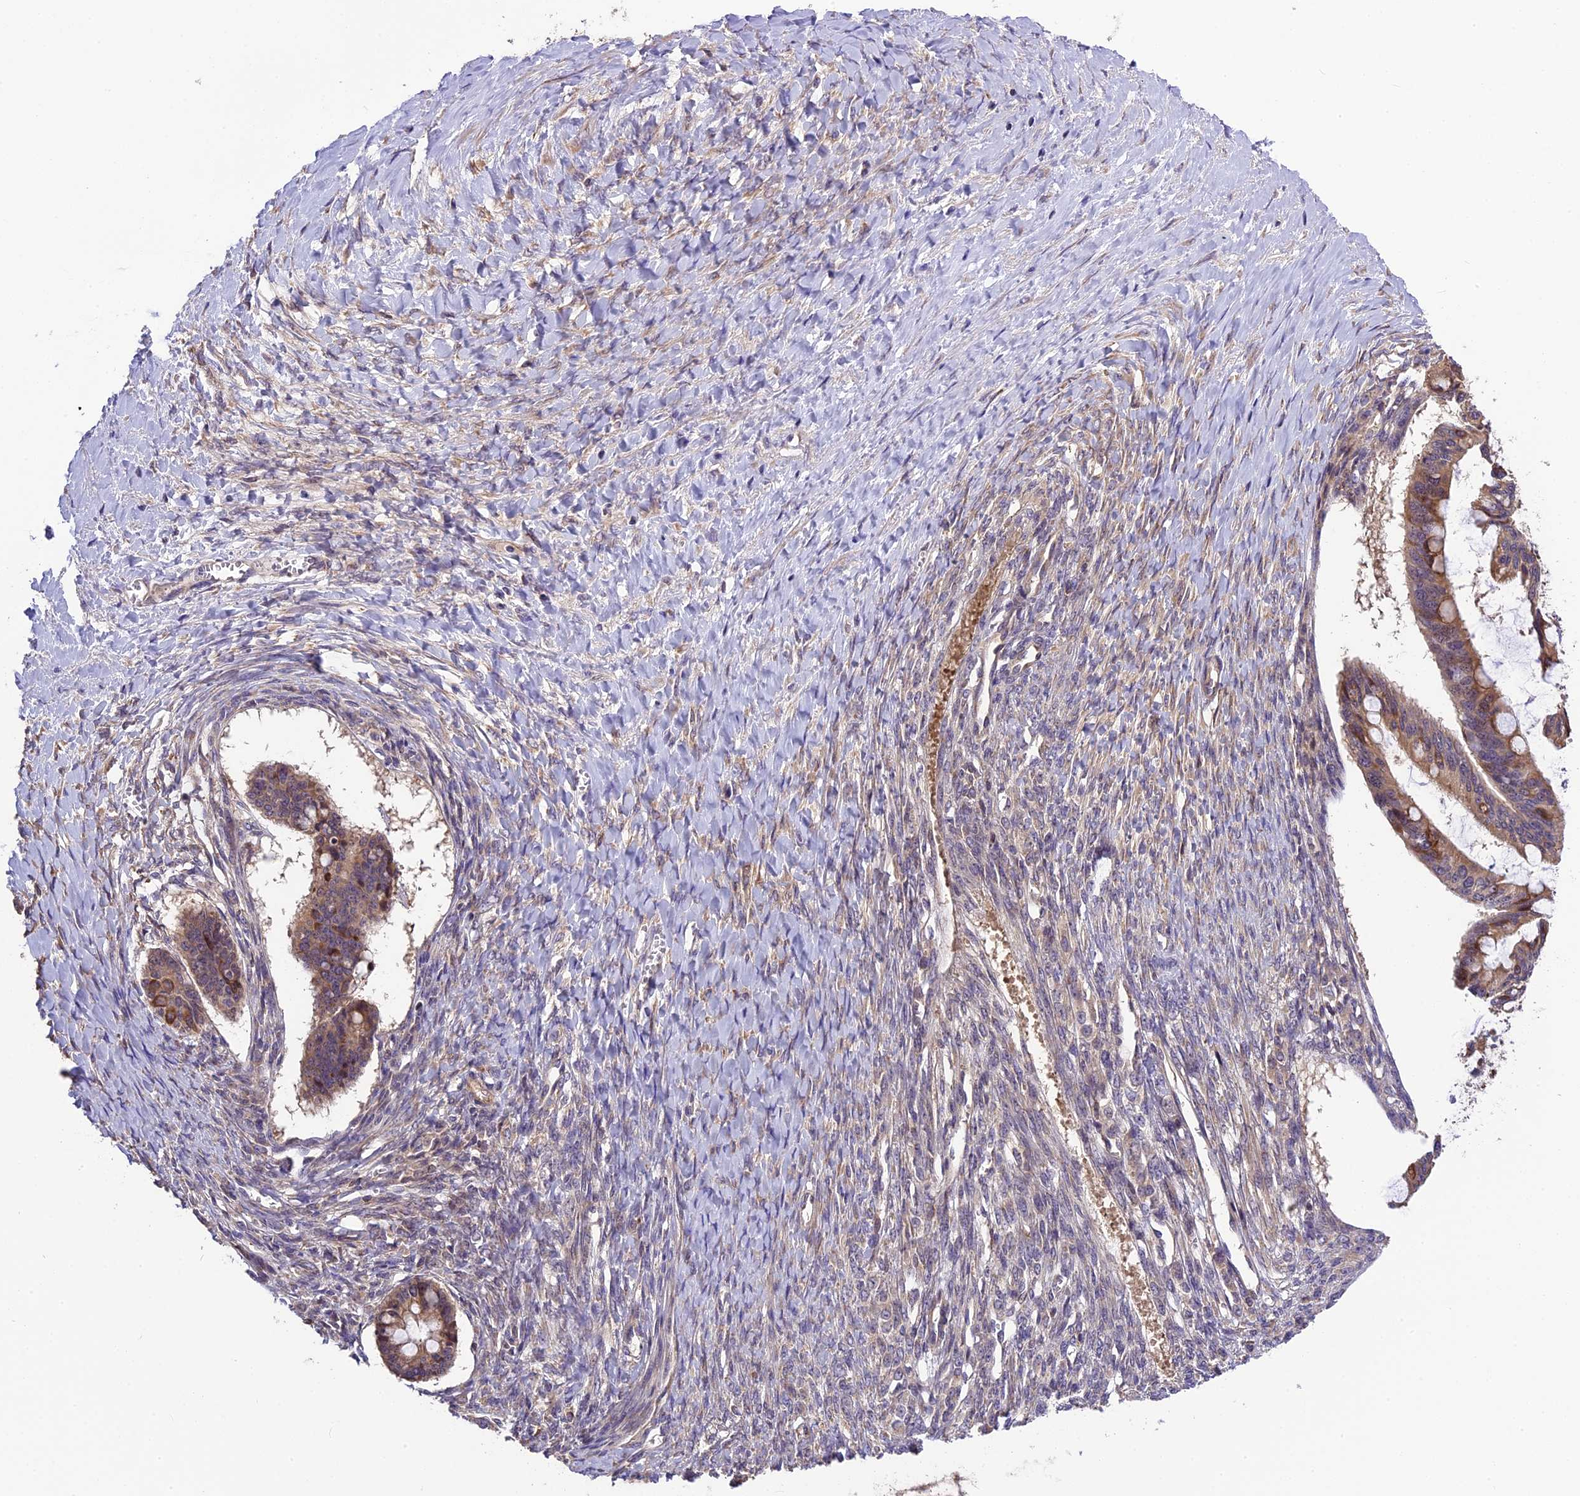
{"staining": {"intensity": "moderate", "quantity": ">75%", "location": "cytoplasmic/membranous"}, "tissue": "ovarian cancer", "cell_type": "Tumor cells", "image_type": "cancer", "snomed": [{"axis": "morphology", "description": "Cystadenocarcinoma, mucinous, NOS"}, {"axis": "topography", "description": "Ovary"}], "caption": "A brown stain highlights moderate cytoplasmic/membranous positivity of a protein in human mucinous cystadenocarcinoma (ovarian) tumor cells.", "gene": "ABCC10", "patient": {"sex": "female", "age": 73}}